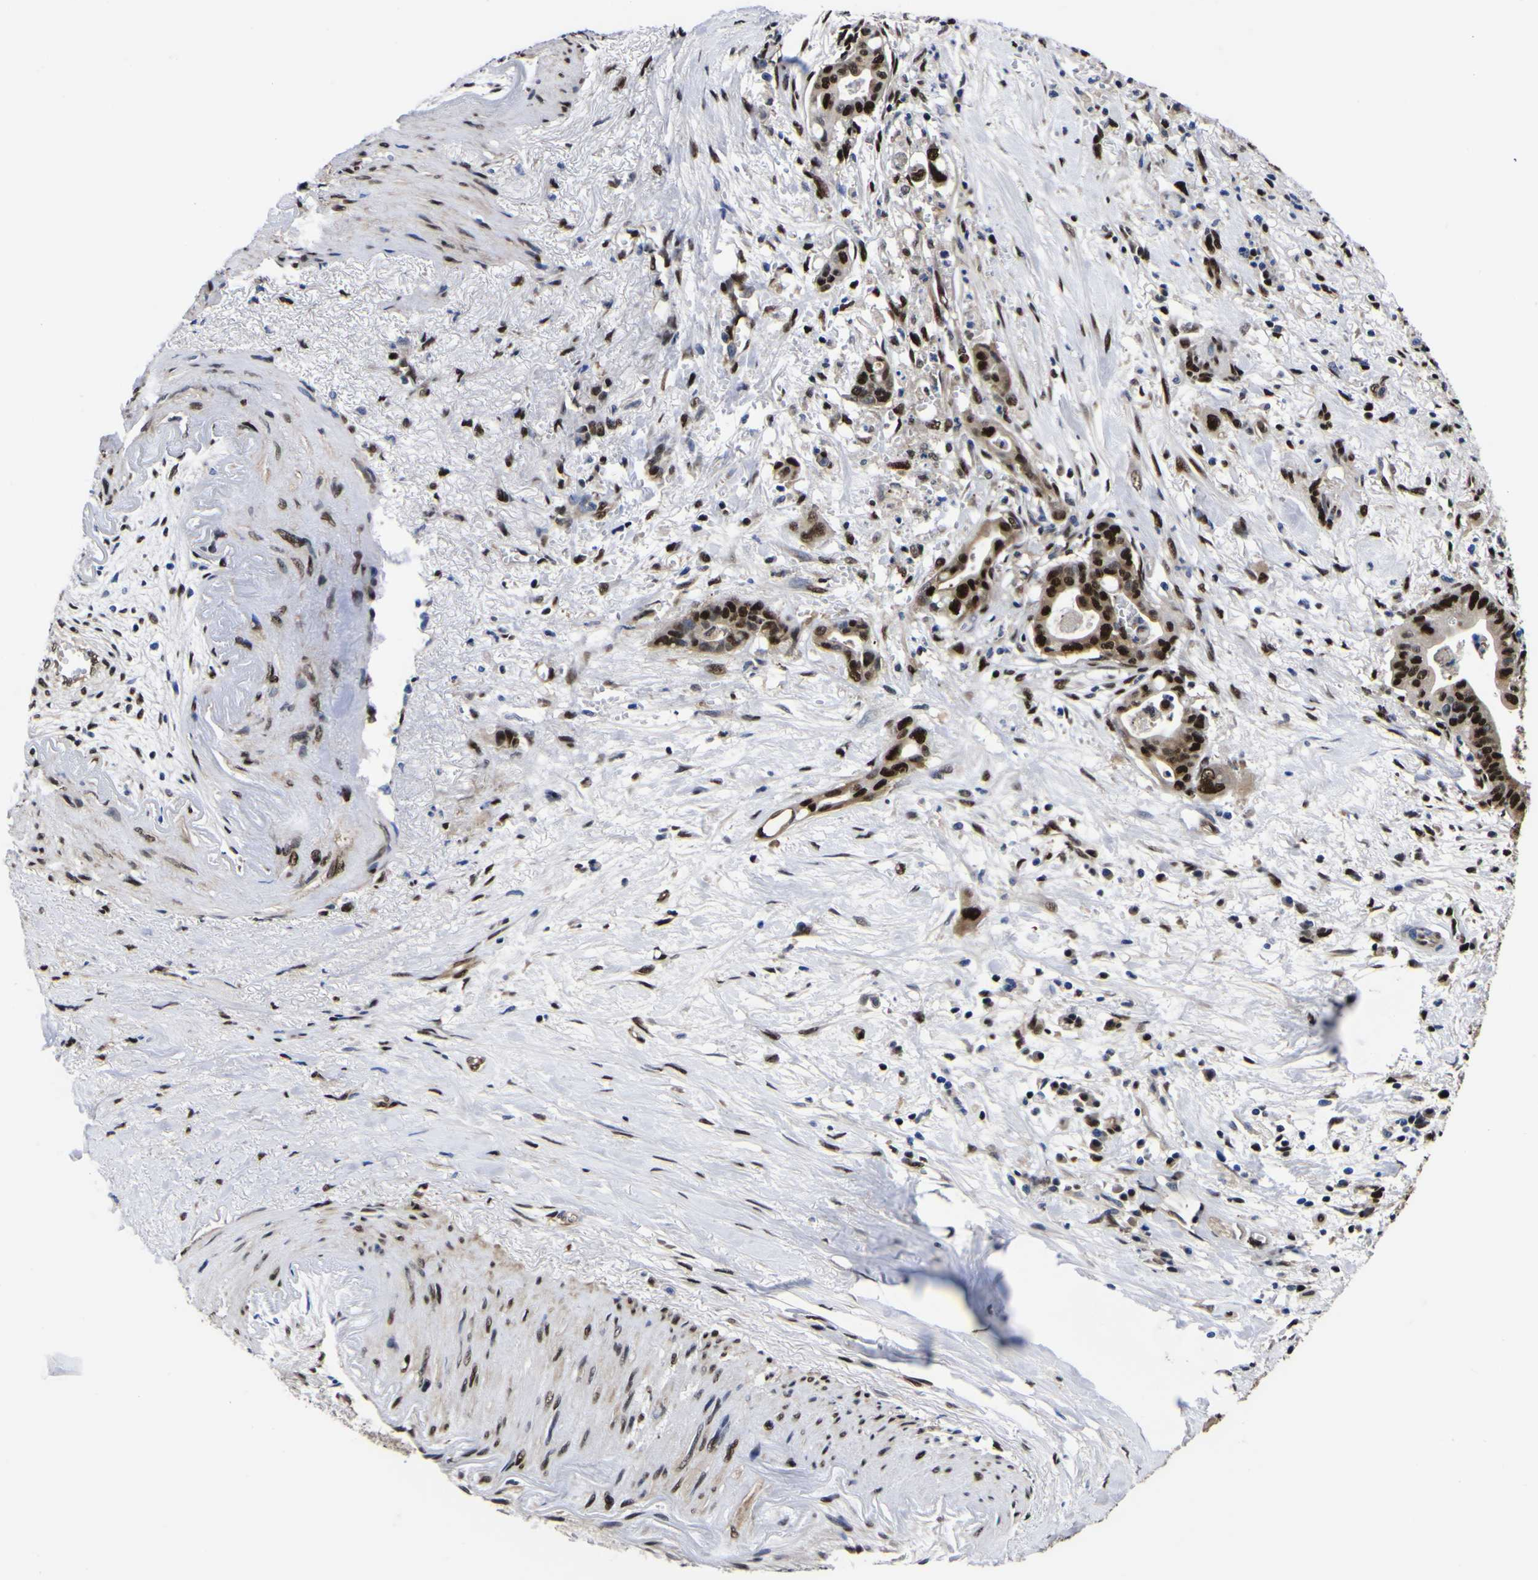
{"staining": {"intensity": "strong", "quantity": ">75%", "location": "cytoplasmic/membranous,nuclear"}, "tissue": "pancreatic cancer", "cell_type": "Tumor cells", "image_type": "cancer", "snomed": [{"axis": "morphology", "description": "Adenocarcinoma, NOS"}, {"axis": "topography", "description": "Pancreas"}], "caption": "High-magnification brightfield microscopy of pancreatic cancer (adenocarcinoma) stained with DAB (brown) and counterstained with hematoxylin (blue). tumor cells exhibit strong cytoplasmic/membranous and nuclear positivity is identified in approximately>75% of cells.", "gene": "FAM110B", "patient": {"sex": "male", "age": 70}}